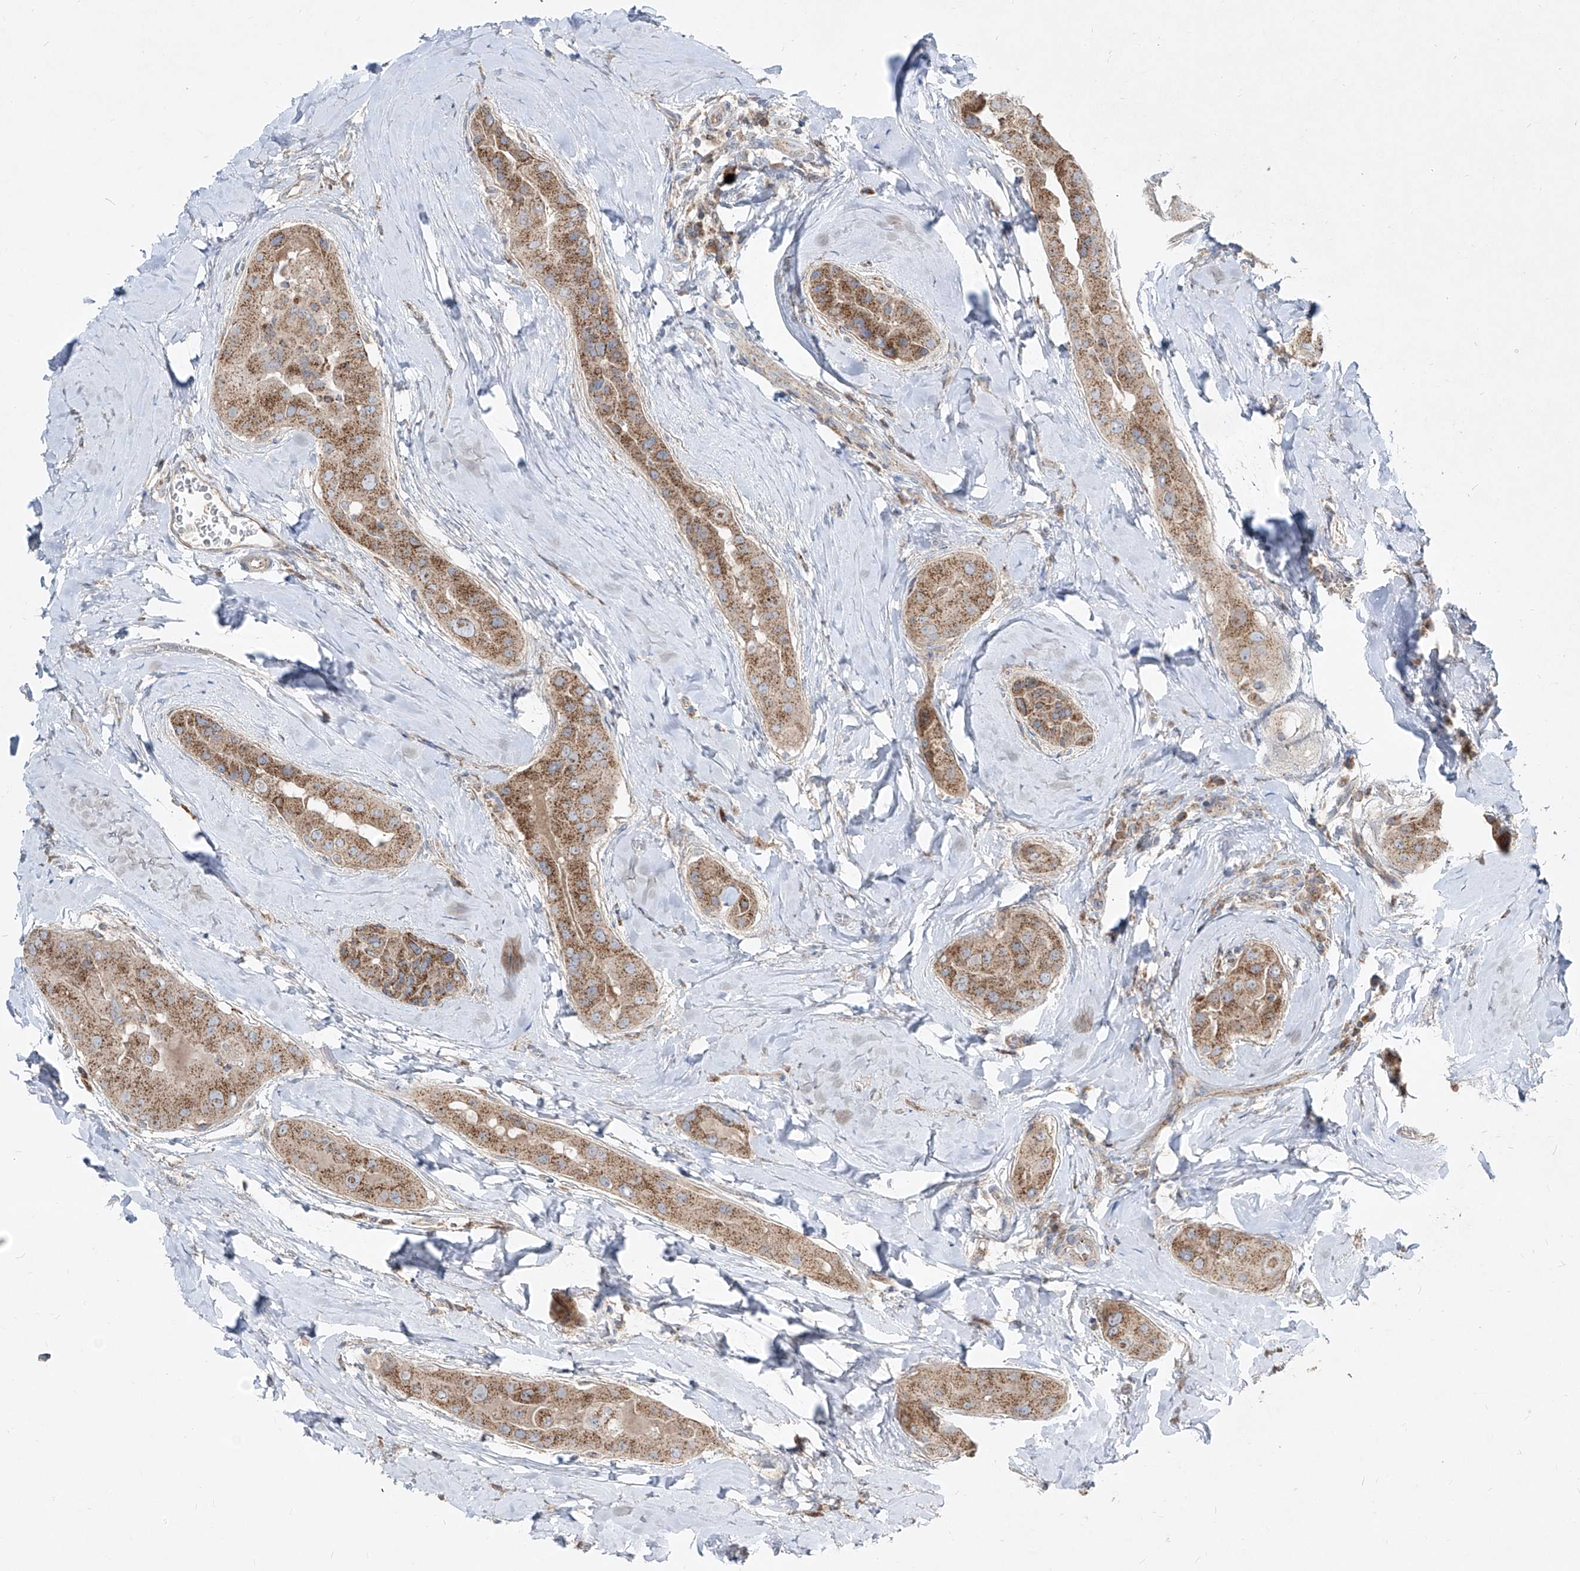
{"staining": {"intensity": "moderate", "quantity": ">75%", "location": "cytoplasmic/membranous"}, "tissue": "thyroid cancer", "cell_type": "Tumor cells", "image_type": "cancer", "snomed": [{"axis": "morphology", "description": "Papillary adenocarcinoma, NOS"}, {"axis": "topography", "description": "Thyroid gland"}], "caption": "The immunohistochemical stain shows moderate cytoplasmic/membranous staining in tumor cells of papillary adenocarcinoma (thyroid) tissue.", "gene": "ABCD3", "patient": {"sex": "male", "age": 33}}